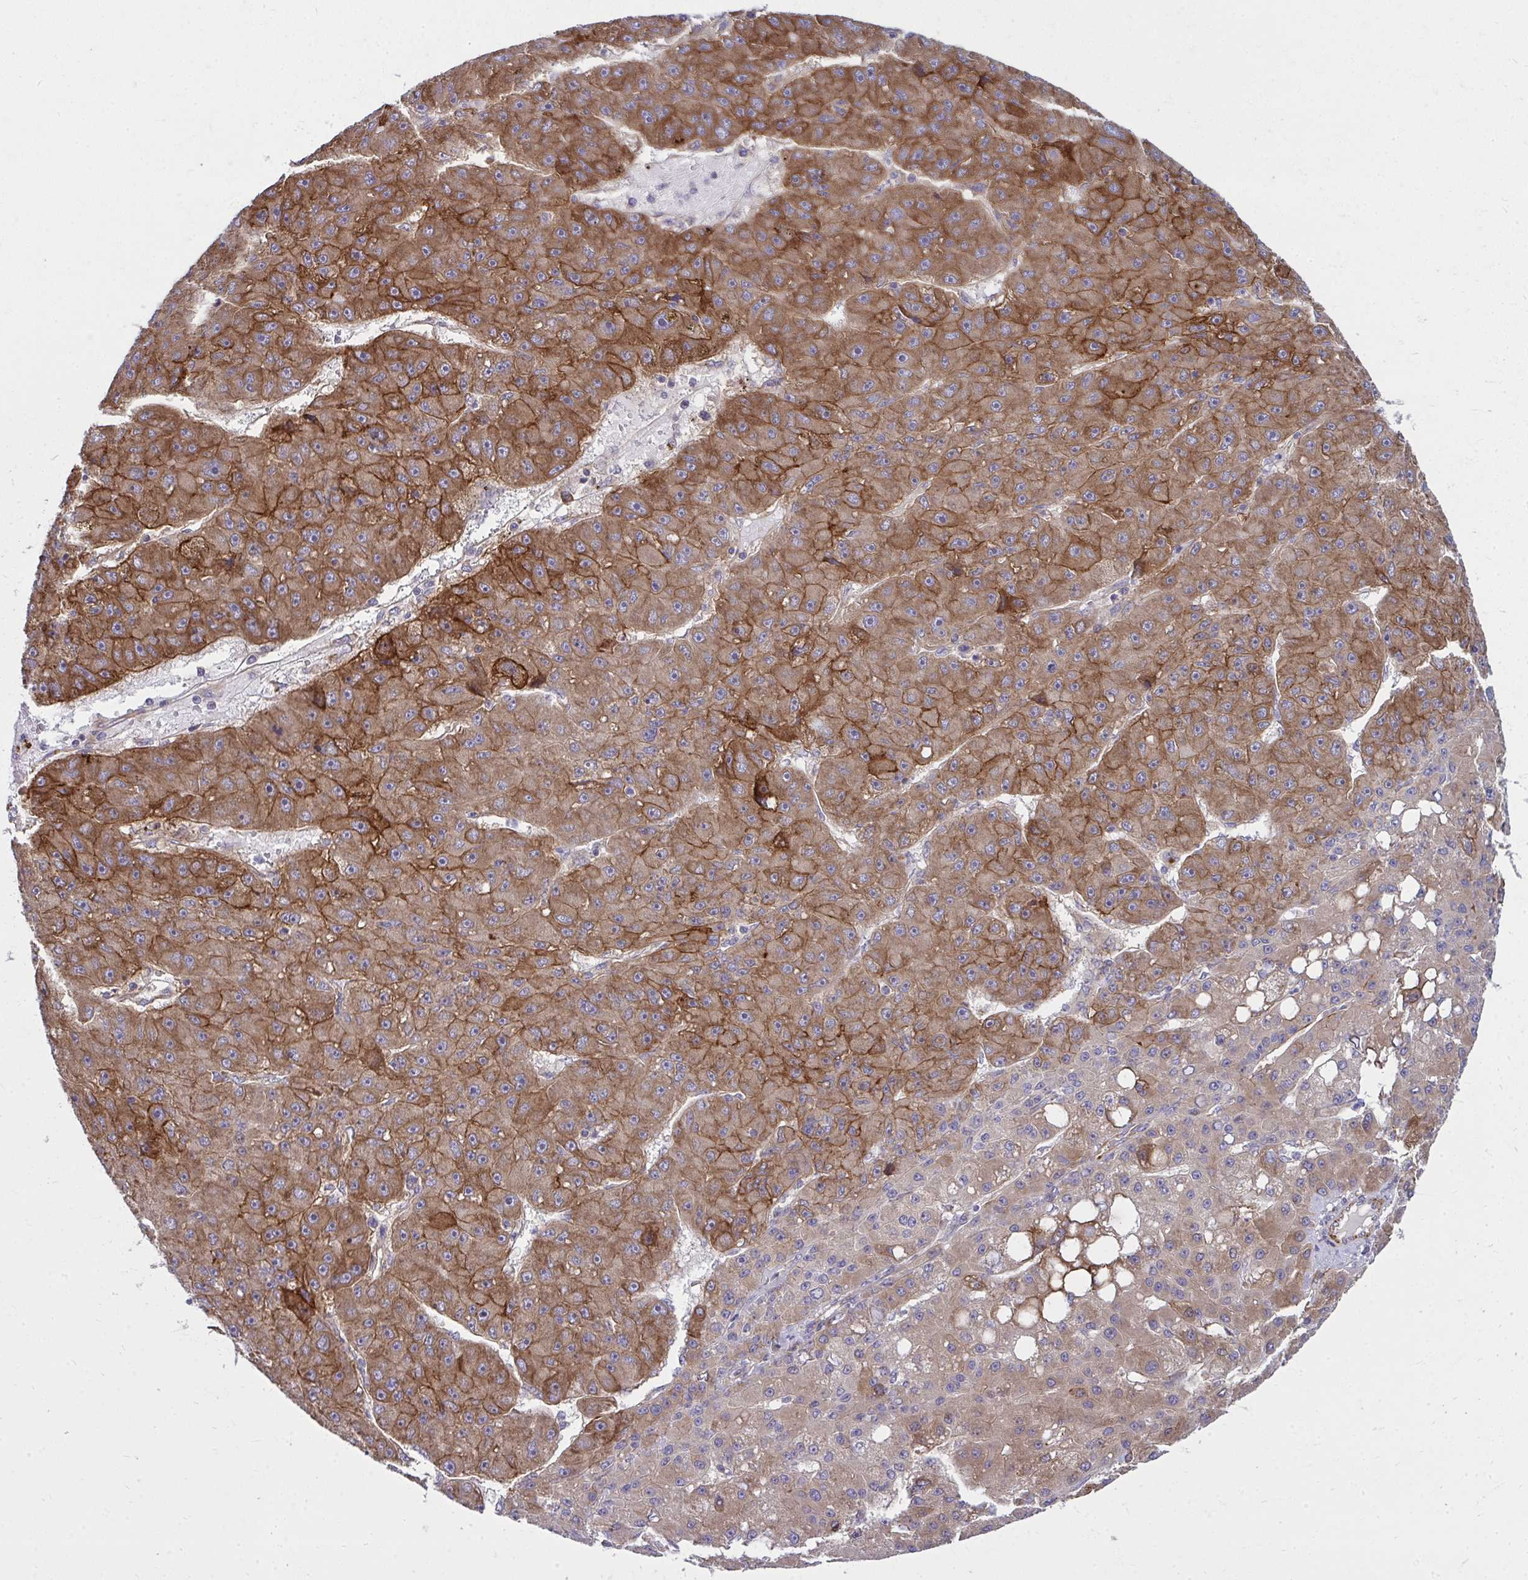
{"staining": {"intensity": "moderate", "quantity": ">75%", "location": "cytoplasmic/membranous"}, "tissue": "liver cancer", "cell_type": "Tumor cells", "image_type": "cancer", "snomed": [{"axis": "morphology", "description": "Carcinoma, Hepatocellular, NOS"}, {"axis": "topography", "description": "Liver"}], "caption": "Liver cancer (hepatocellular carcinoma) stained for a protein shows moderate cytoplasmic/membranous positivity in tumor cells.", "gene": "GFPT2", "patient": {"sex": "male", "age": 67}}